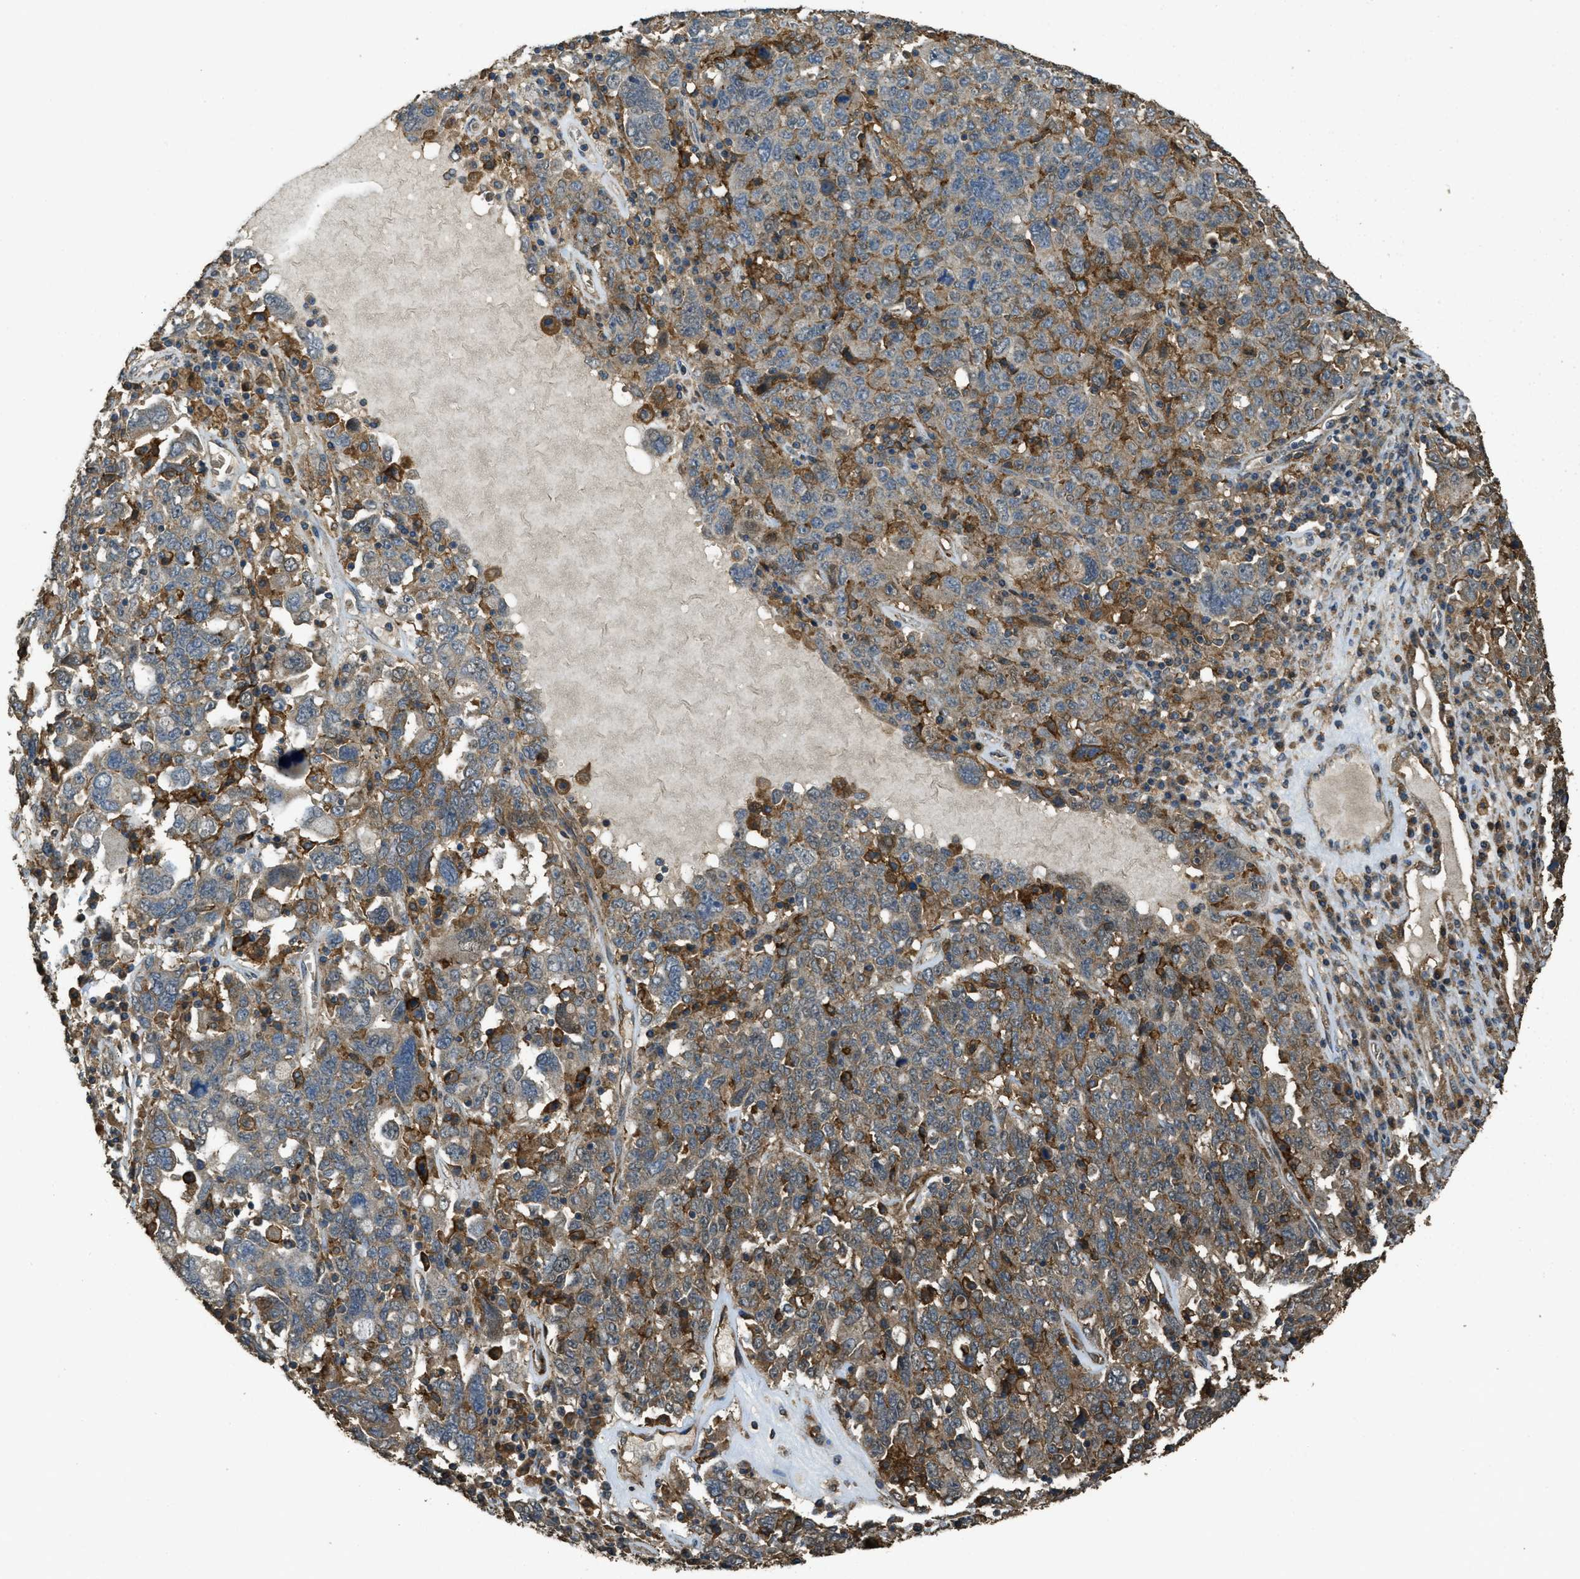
{"staining": {"intensity": "weak", "quantity": "<25%", "location": "cytoplasmic/membranous"}, "tissue": "ovarian cancer", "cell_type": "Tumor cells", "image_type": "cancer", "snomed": [{"axis": "morphology", "description": "Carcinoma, endometroid"}, {"axis": "topography", "description": "Ovary"}], "caption": "Ovarian endometroid carcinoma stained for a protein using IHC shows no staining tumor cells.", "gene": "CD276", "patient": {"sex": "female", "age": 62}}